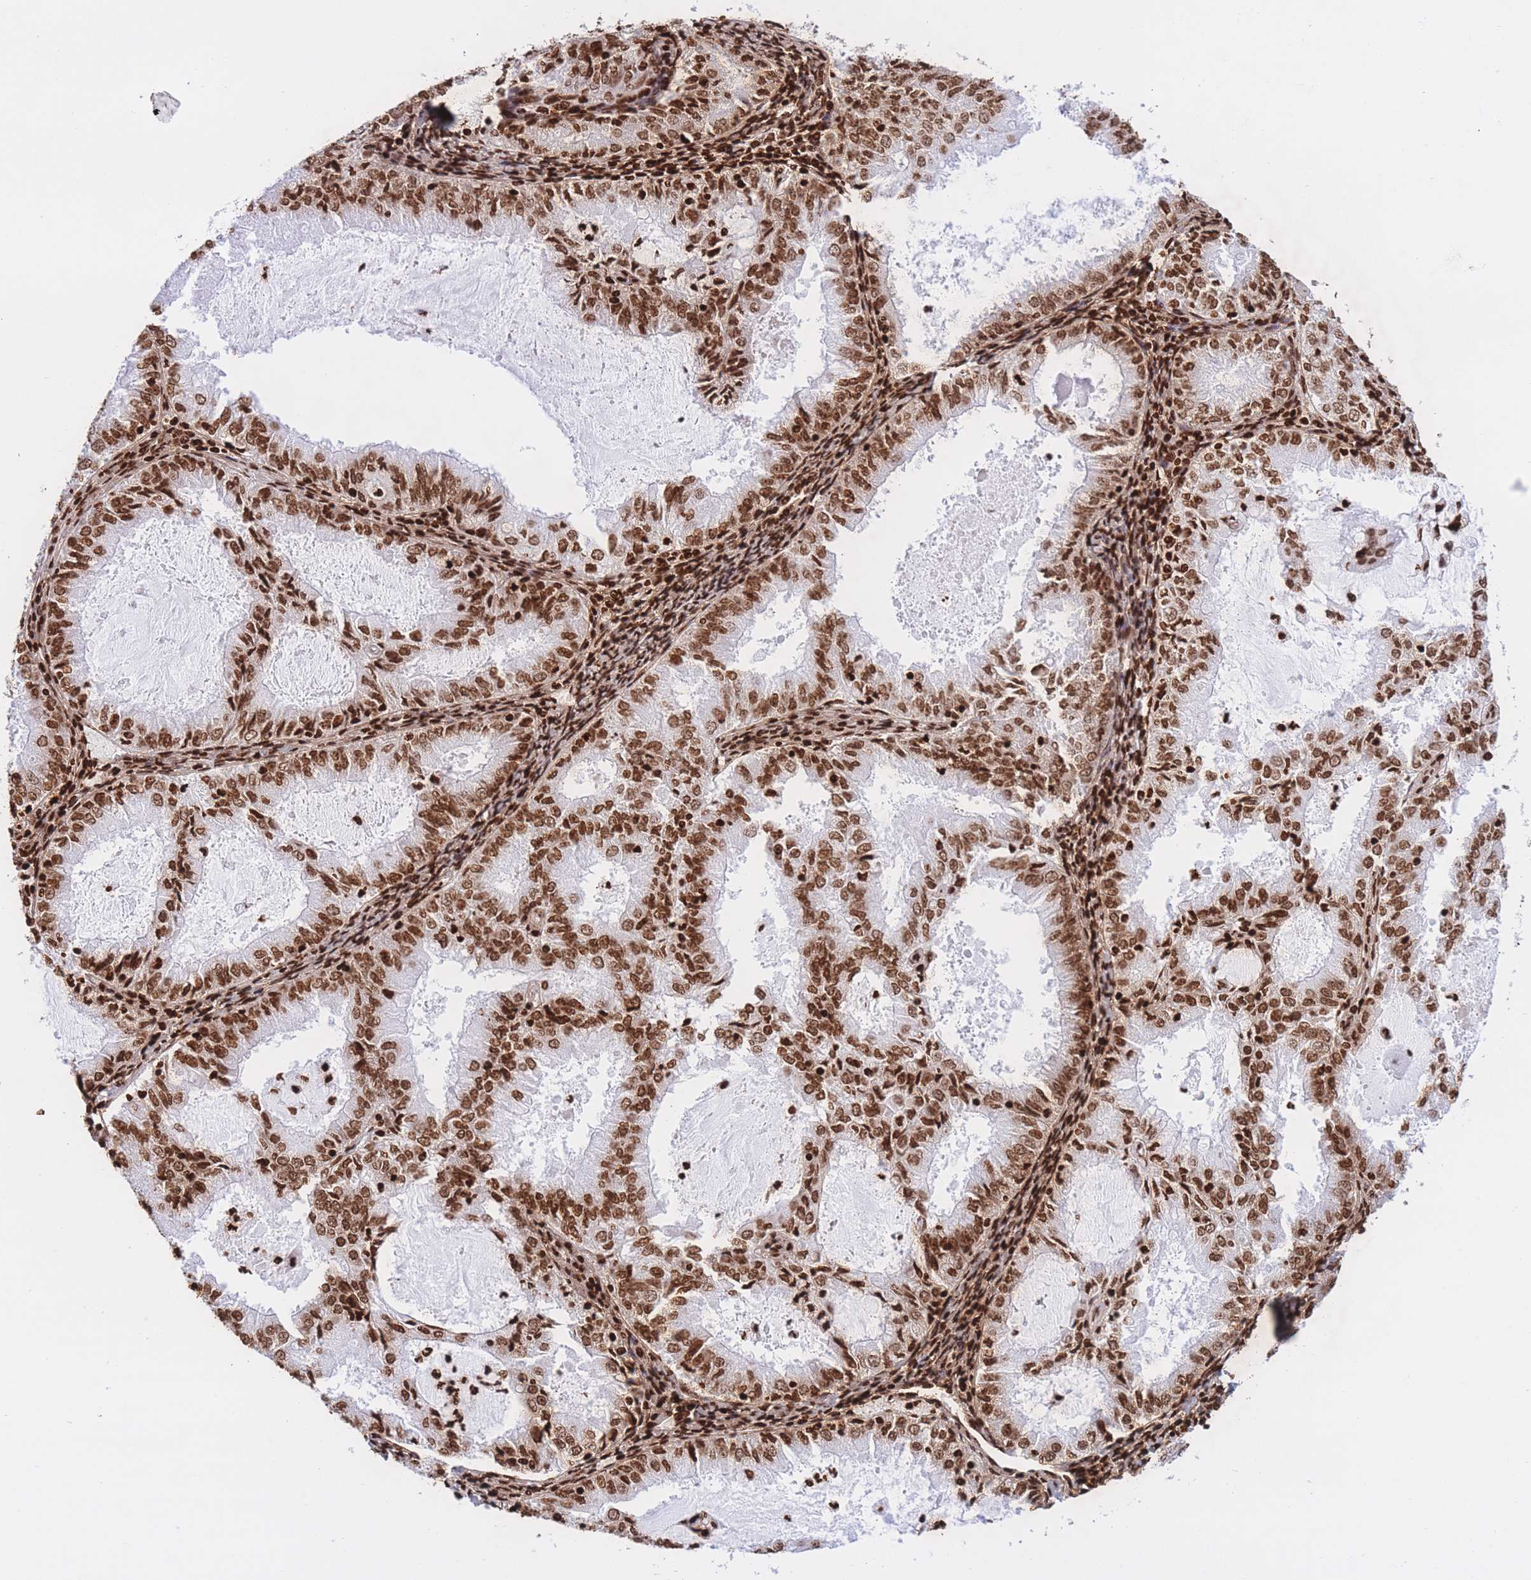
{"staining": {"intensity": "strong", "quantity": ">75%", "location": "nuclear"}, "tissue": "endometrial cancer", "cell_type": "Tumor cells", "image_type": "cancer", "snomed": [{"axis": "morphology", "description": "Adenocarcinoma, NOS"}, {"axis": "topography", "description": "Endometrium"}], "caption": "Protein staining shows strong nuclear expression in approximately >75% of tumor cells in endometrial adenocarcinoma.", "gene": "H2BC11", "patient": {"sex": "female", "age": 57}}